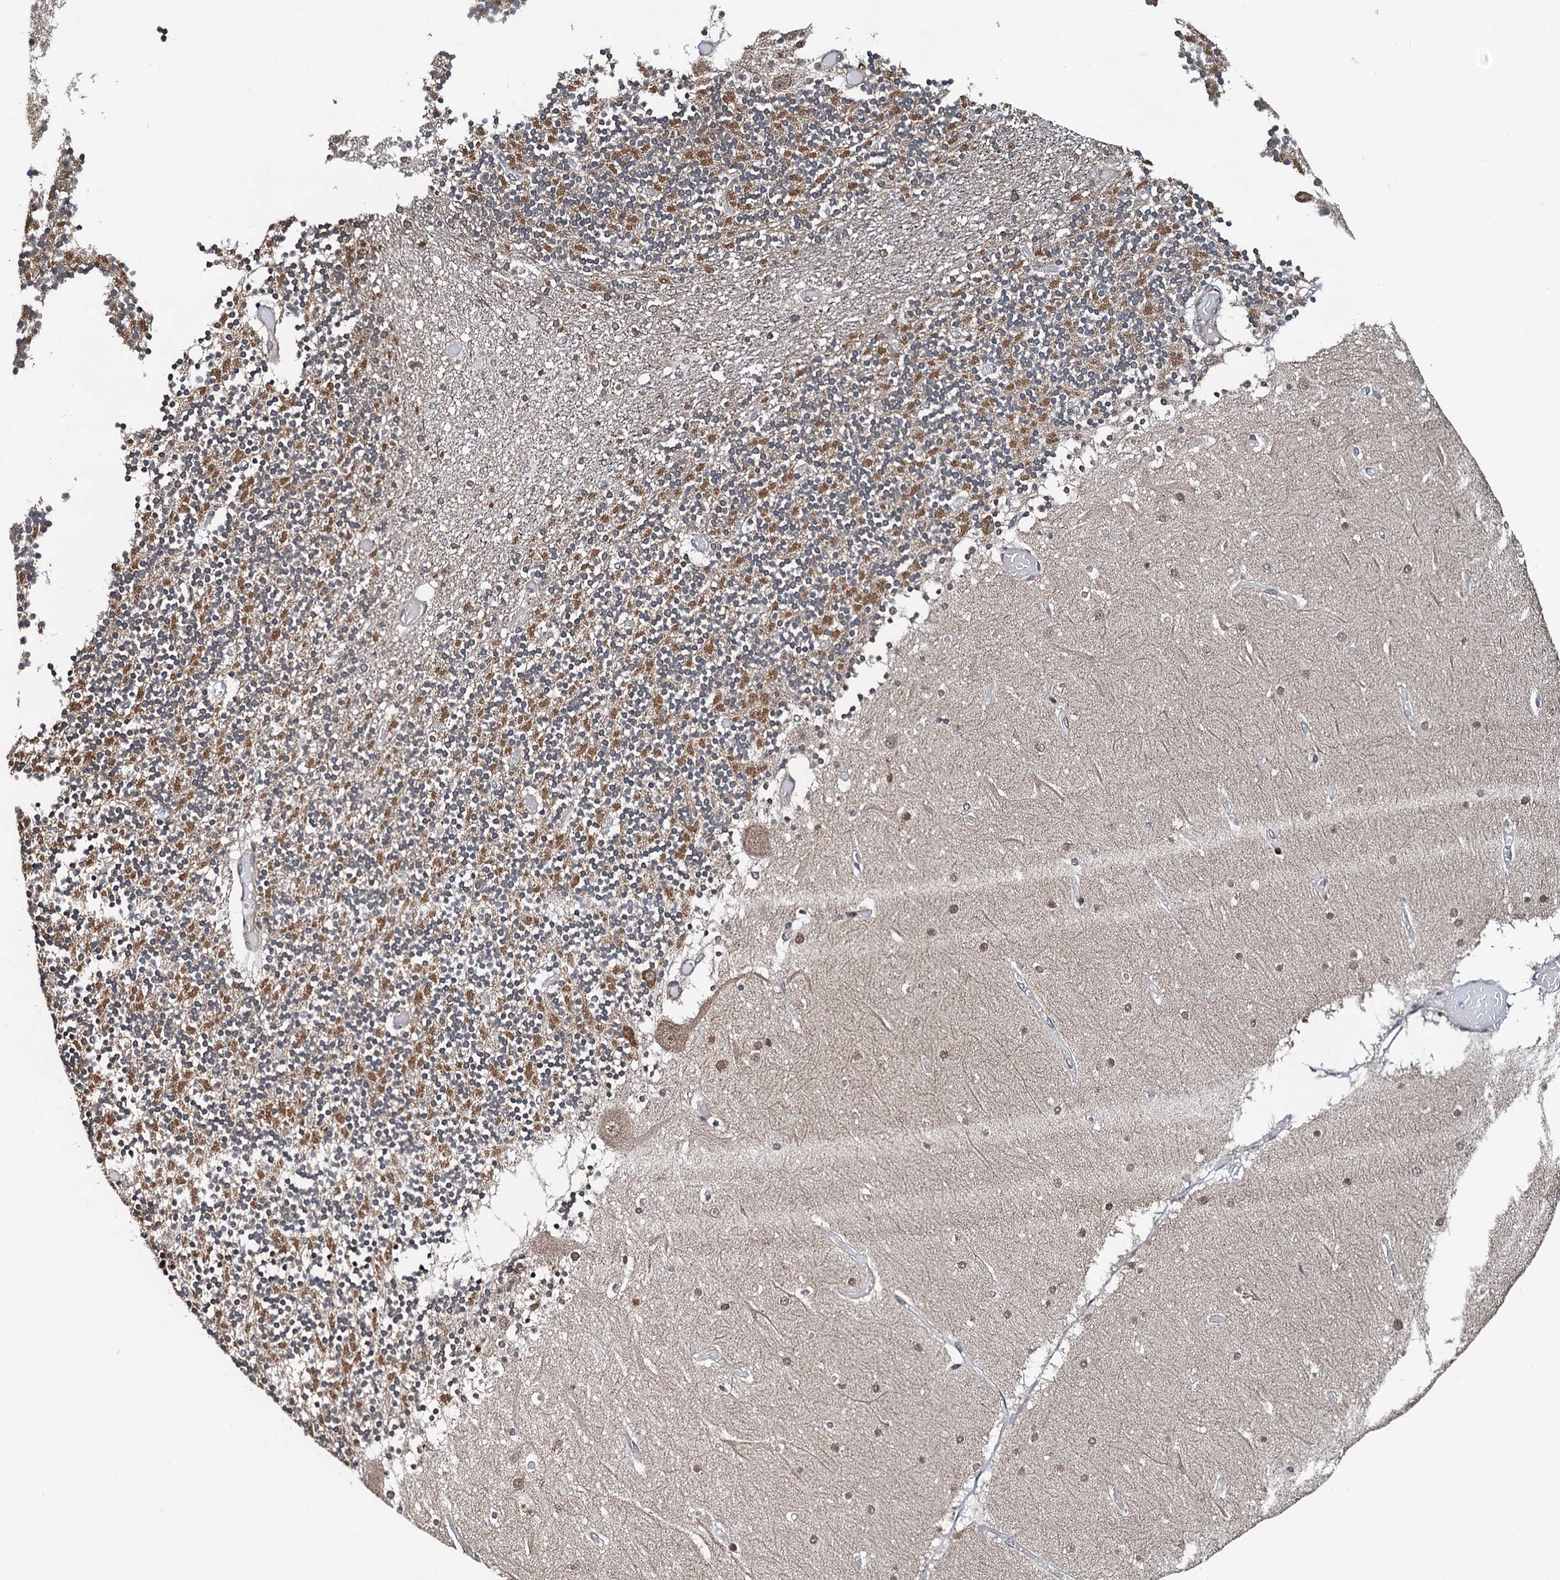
{"staining": {"intensity": "moderate", "quantity": "25%-75%", "location": "cytoplasmic/membranous"}, "tissue": "cerebellum", "cell_type": "Cells in granular layer", "image_type": "normal", "snomed": [{"axis": "morphology", "description": "Normal tissue, NOS"}, {"axis": "topography", "description": "Cerebellum"}], "caption": "Cerebellum was stained to show a protein in brown. There is medium levels of moderate cytoplasmic/membranous expression in approximately 25%-75% of cells in granular layer. (DAB (3,3'-diaminobenzidine) IHC, brown staining for protein, blue staining for nuclei).", "gene": "WHAMM", "patient": {"sex": "female", "age": 28}}